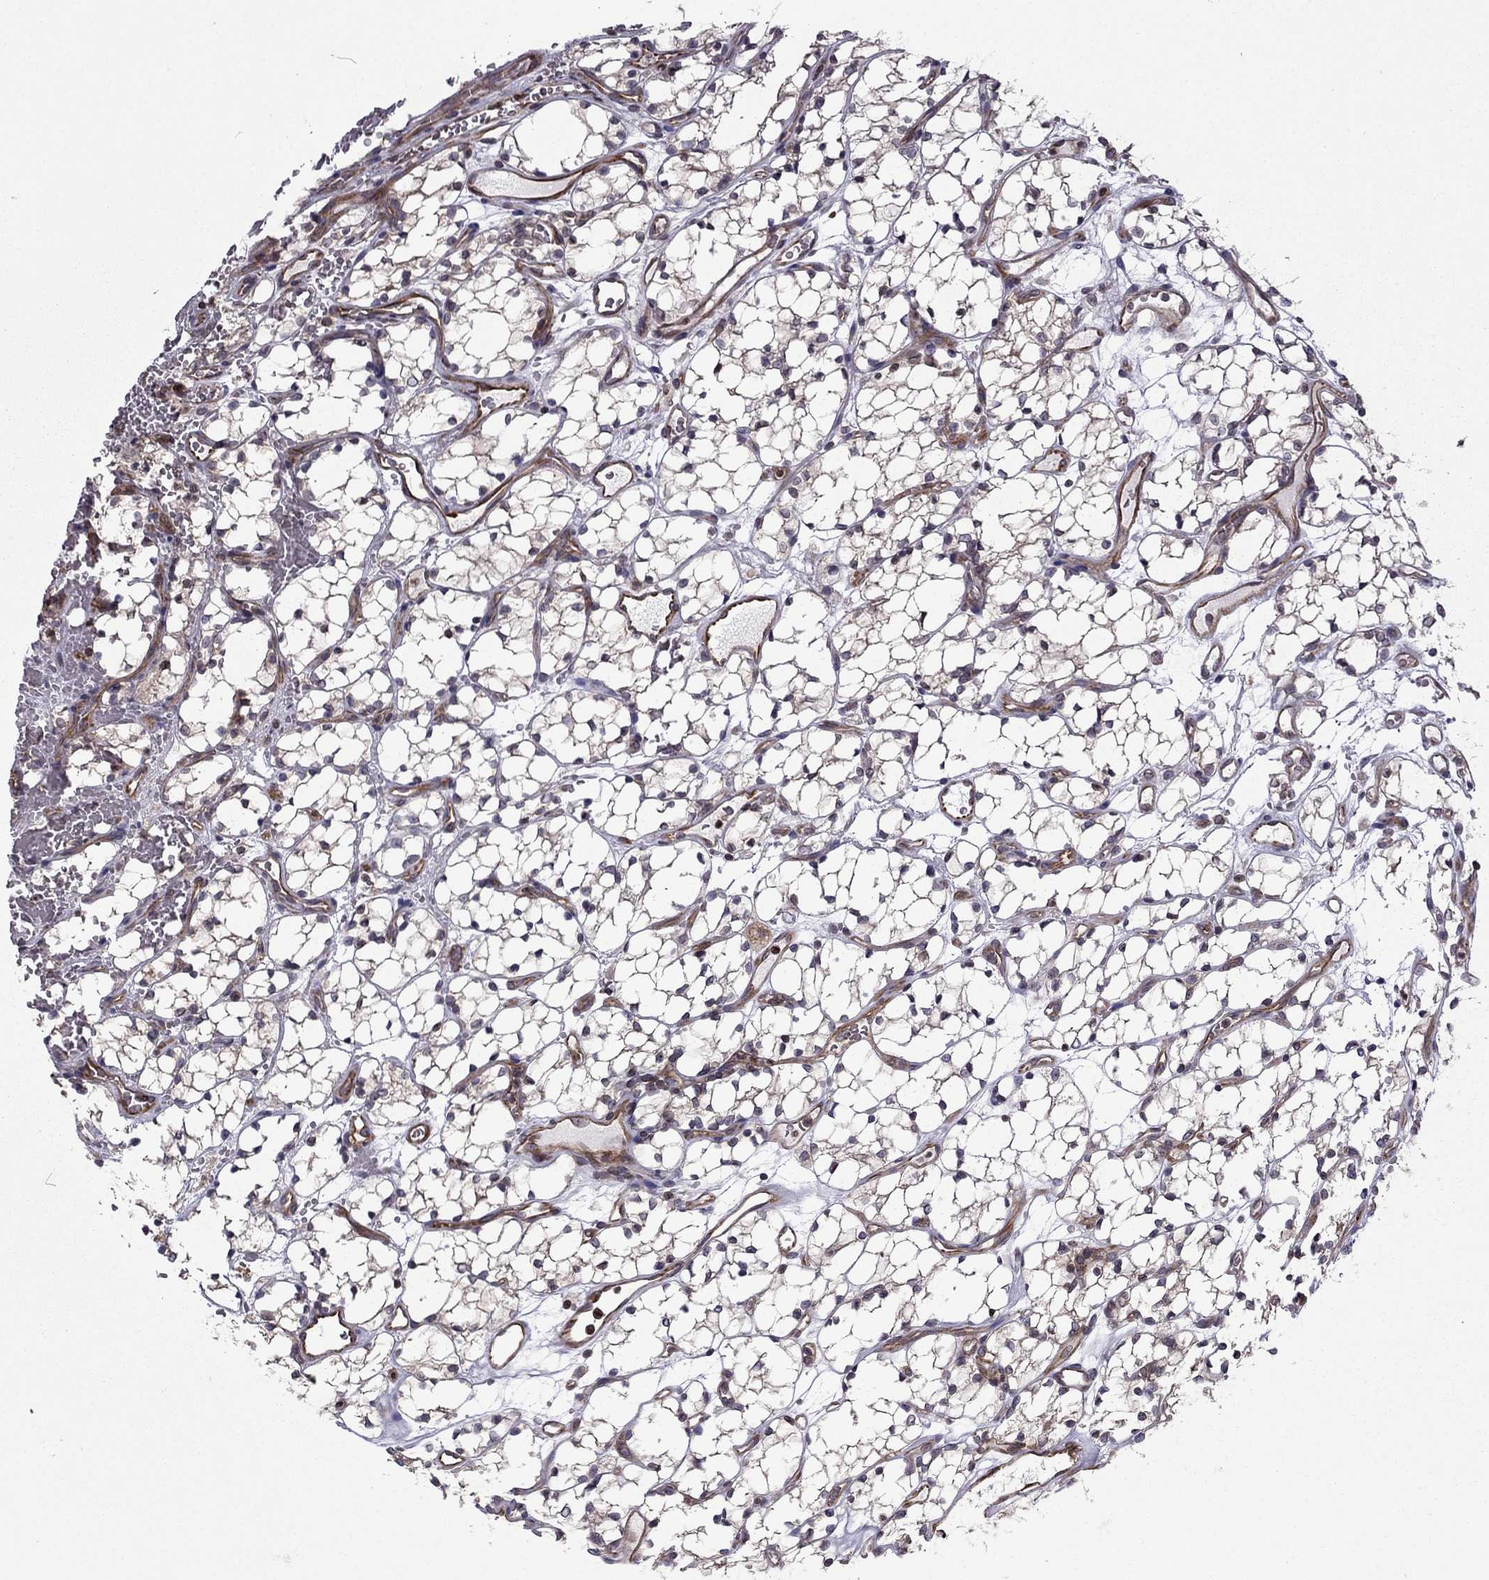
{"staining": {"intensity": "moderate", "quantity": "<25%", "location": "cytoplasmic/membranous"}, "tissue": "renal cancer", "cell_type": "Tumor cells", "image_type": "cancer", "snomed": [{"axis": "morphology", "description": "Adenocarcinoma, NOS"}, {"axis": "topography", "description": "Kidney"}], "caption": "Immunohistochemical staining of renal adenocarcinoma displays low levels of moderate cytoplasmic/membranous protein staining in about <25% of tumor cells.", "gene": "CDC42BPA", "patient": {"sex": "female", "age": 69}}